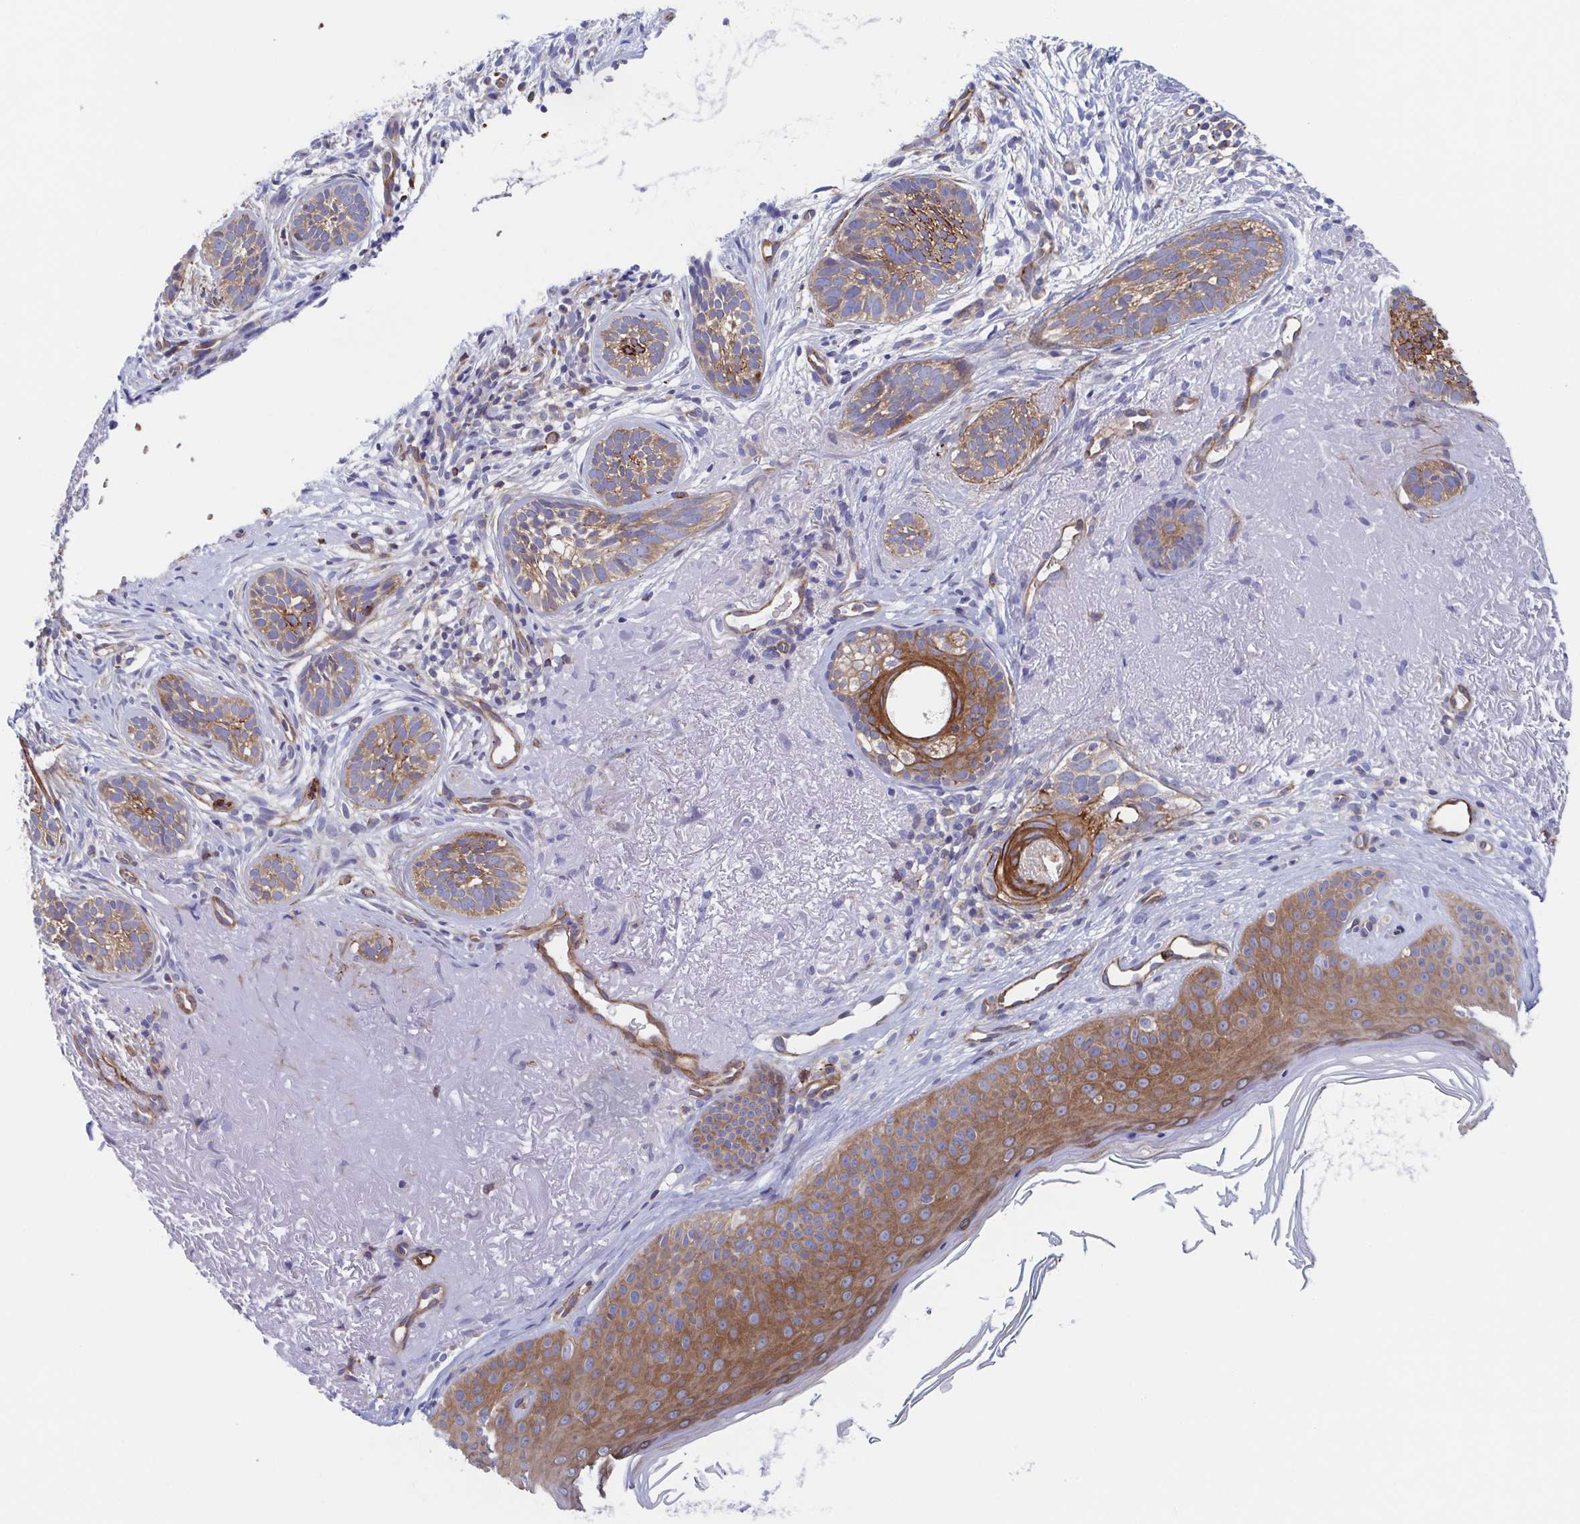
{"staining": {"intensity": "moderate", "quantity": ">75%", "location": "cytoplasmic/membranous"}, "tissue": "skin cancer", "cell_type": "Tumor cells", "image_type": "cancer", "snomed": [{"axis": "morphology", "description": "Basal cell carcinoma"}, {"axis": "morphology", "description": "BCC, high aggressive"}, {"axis": "topography", "description": "Skin"}], "caption": "Immunohistochemistry (DAB (3,3'-diaminobenzidine)) staining of human skin bcc,  high aggressive demonstrates moderate cytoplasmic/membranous protein expression in approximately >75% of tumor cells.", "gene": "KLC3", "patient": {"sex": "female", "age": 86}}